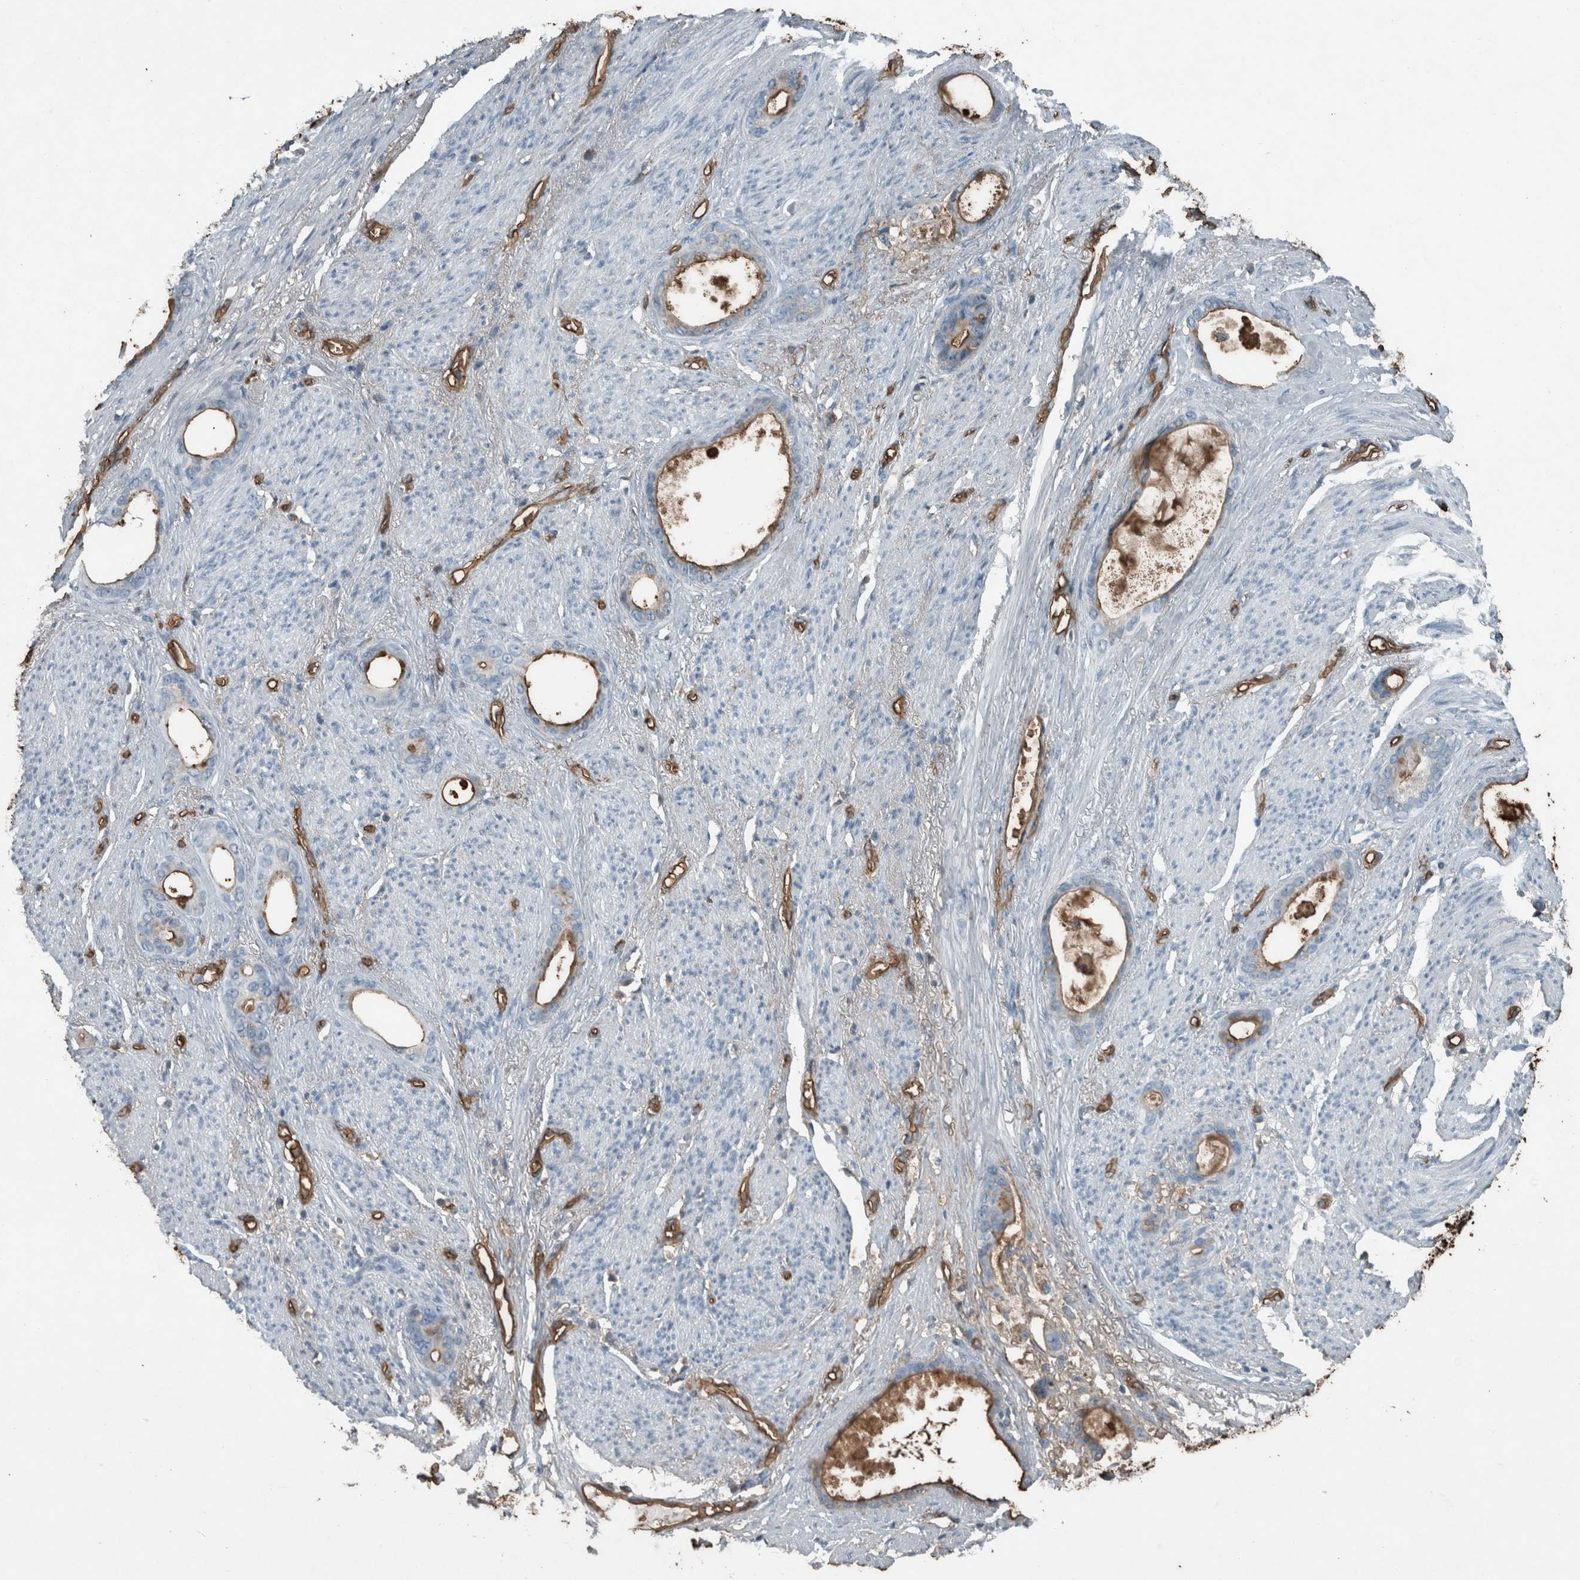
{"staining": {"intensity": "strong", "quantity": ">75%", "location": "cytoplasmic/membranous"}, "tissue": "stomach cancer", "cell_type": "Tumor cells", "image_type": "cancer", "snomed": [{"axis": "morphology", "description": "Adenocarcinoma, NOS"}, {"axis": "topography", "description": "Stomach"}], "caption": "This is a photomicrograph of immunohistochemistry (IHC) staining of stomach adenocarcinoma, which shows strong positivity in the cytoplasmic/membranous of tumor cells.", "gene": "LBP", "patient": {"sex": "female", "age": 75}}